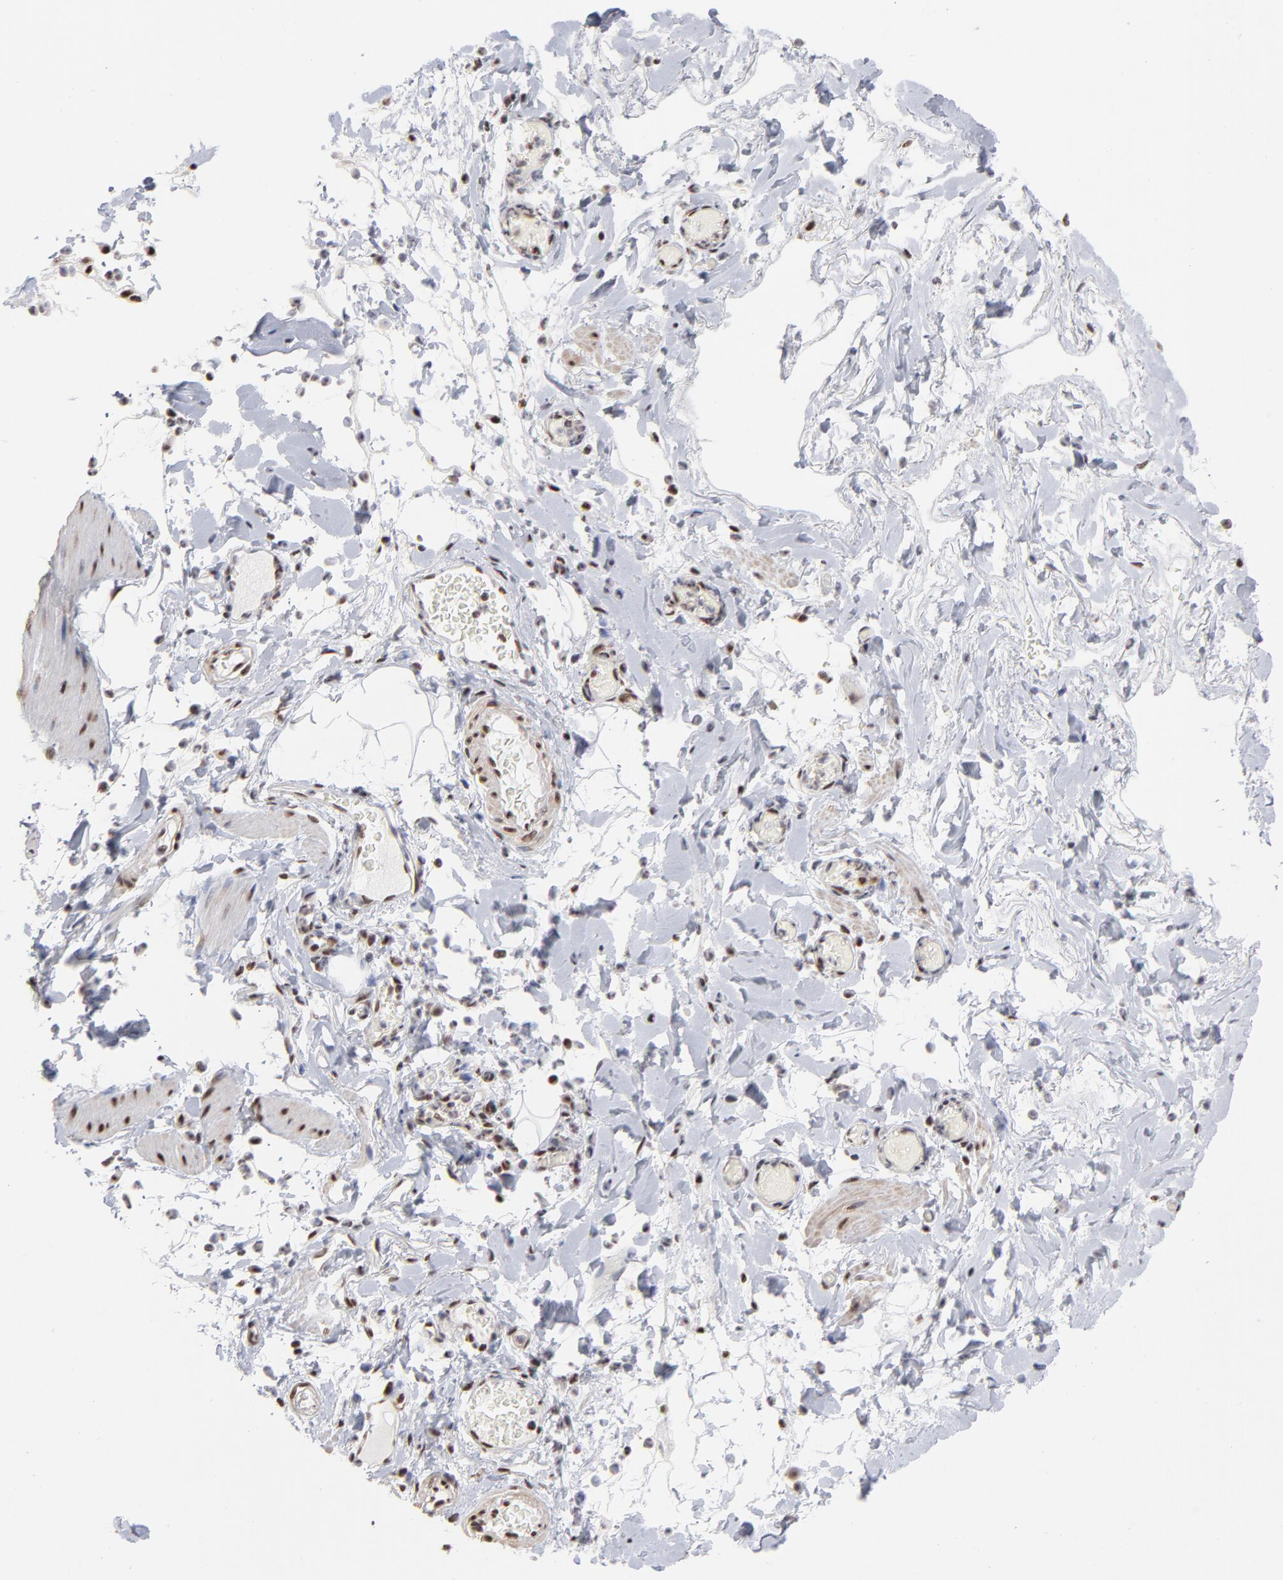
{"staining": {"intensity": "moderate", "quantity": ">75%", "location": "cytoplasmic/membranous,nuclear"}, "tissue": "smooth muscle", "cell_type": "Smooth muscle cells", "image_type": "normal", "snomed": [{"axis": "morphology", "description": "Normal tissue, NOS"}, {"axis": "topography", "description": "Smooth muscle"}, {"axis": "topography", "description": "Colon"}], "caption": "Brown immunohistochemical staining in unremarkable human smooth muscle shows moderate cytoplasmic/membranous,nuclear positivity in about >75% of smooth muscle cells. Using DAB (brown) and hematoxylin (blue) stains, captured at high magnification using brightfield microscopy.", "gene": "ZNF3", "patient": {"sex": "male", "age": 67}}